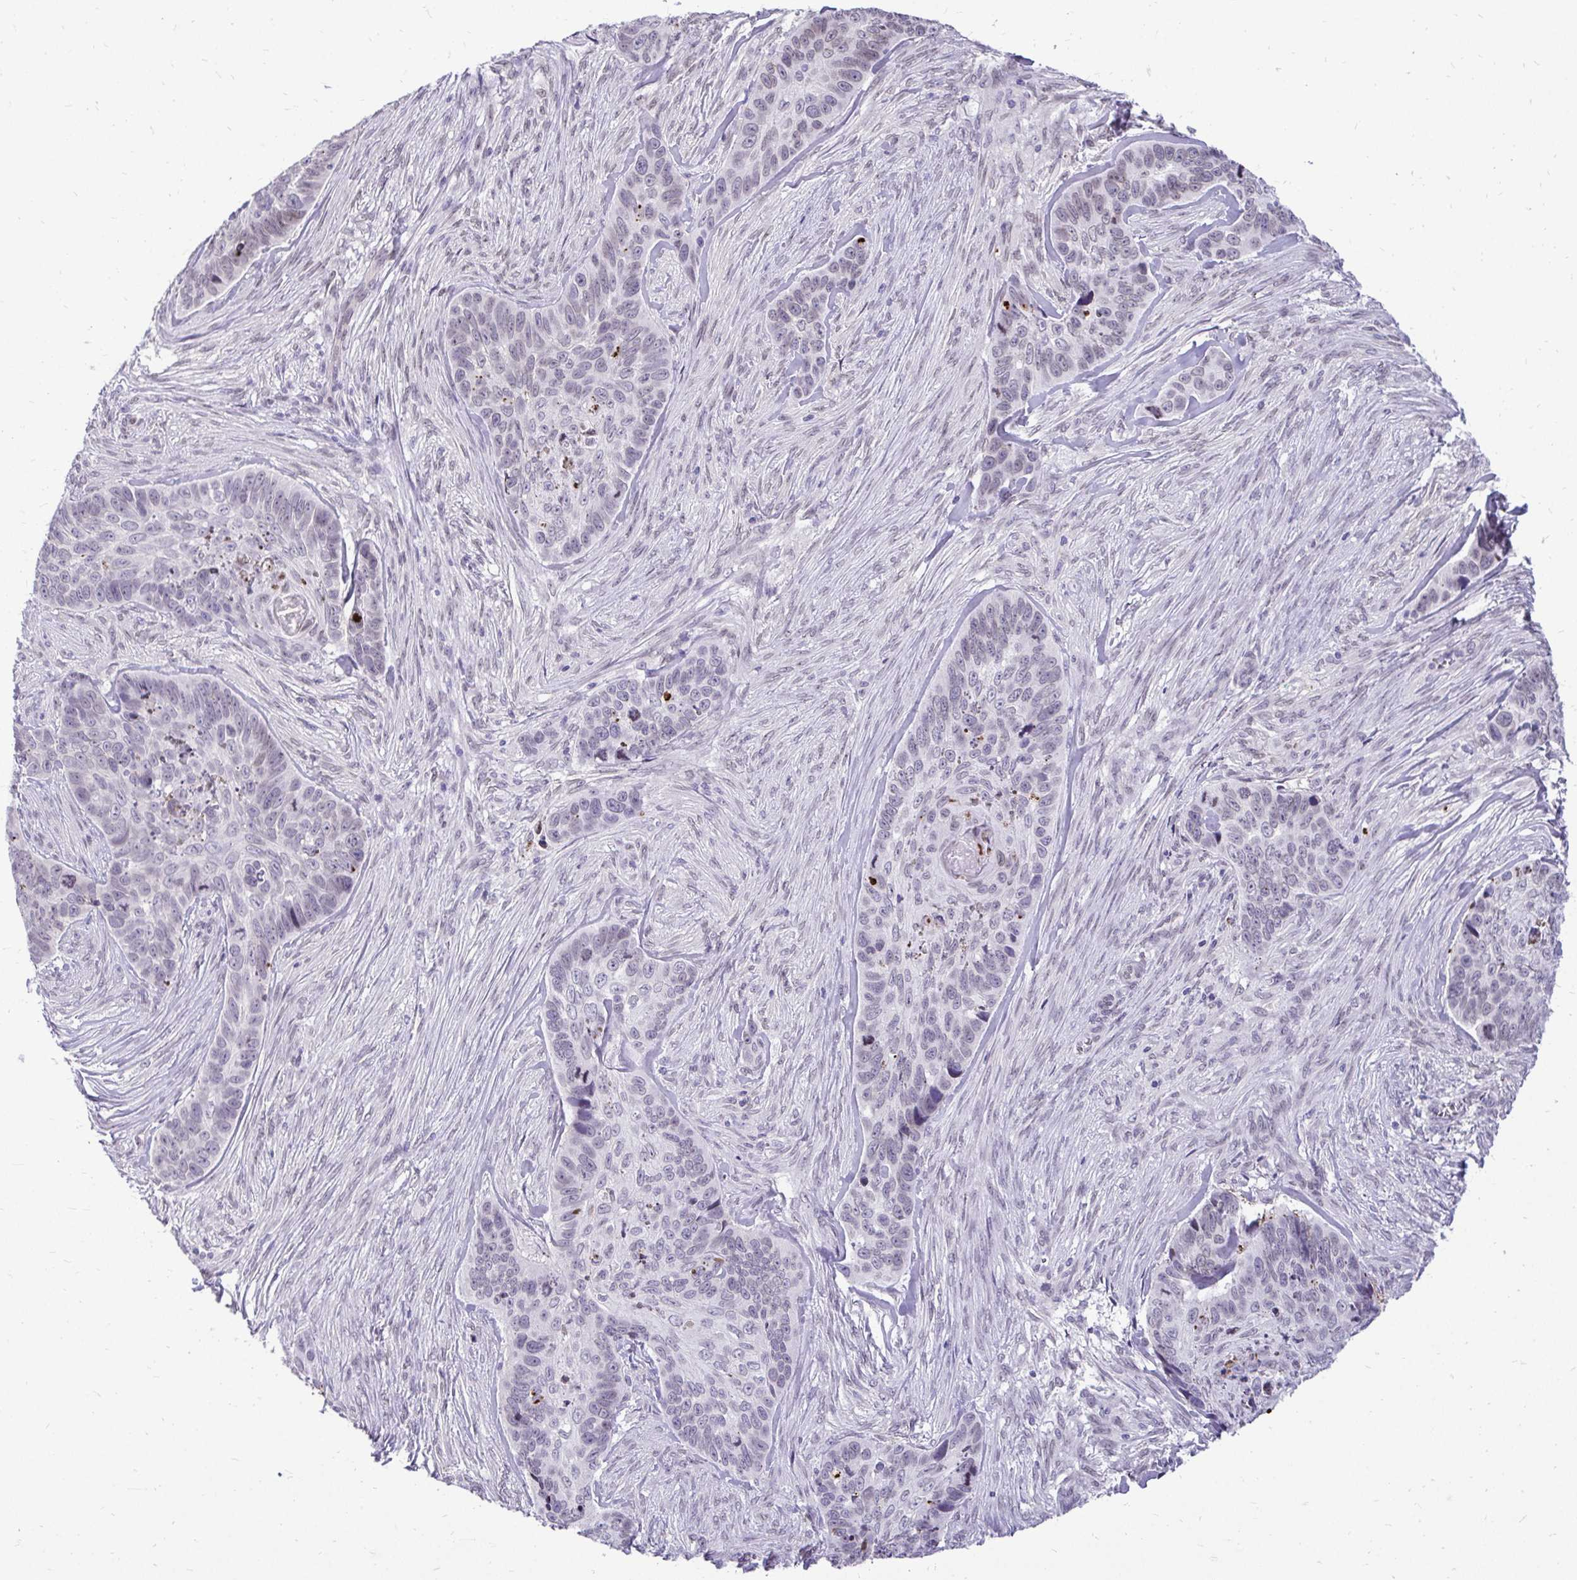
{"staining": {"intensity": "negative", "quantity": "none", "location": "none"}, "tissue": "skin cancer", "cell_type": "Tumor cells", "image_type": "cancer", "snomed": [{"axis": "morphology", "description": "Basal cell carcinoma"}, {"axis": "topography", "description": "Skin"}], "caption": "High magnification brightfield microscopy of skin cancer stained with DAB (brown) and counterstained with hematoxylin (blue): tumor cells show no significant staining. (DAB IHC, high magnification).", "gene": "BANF1", "patient": {"sex": "female", "age": 82}}